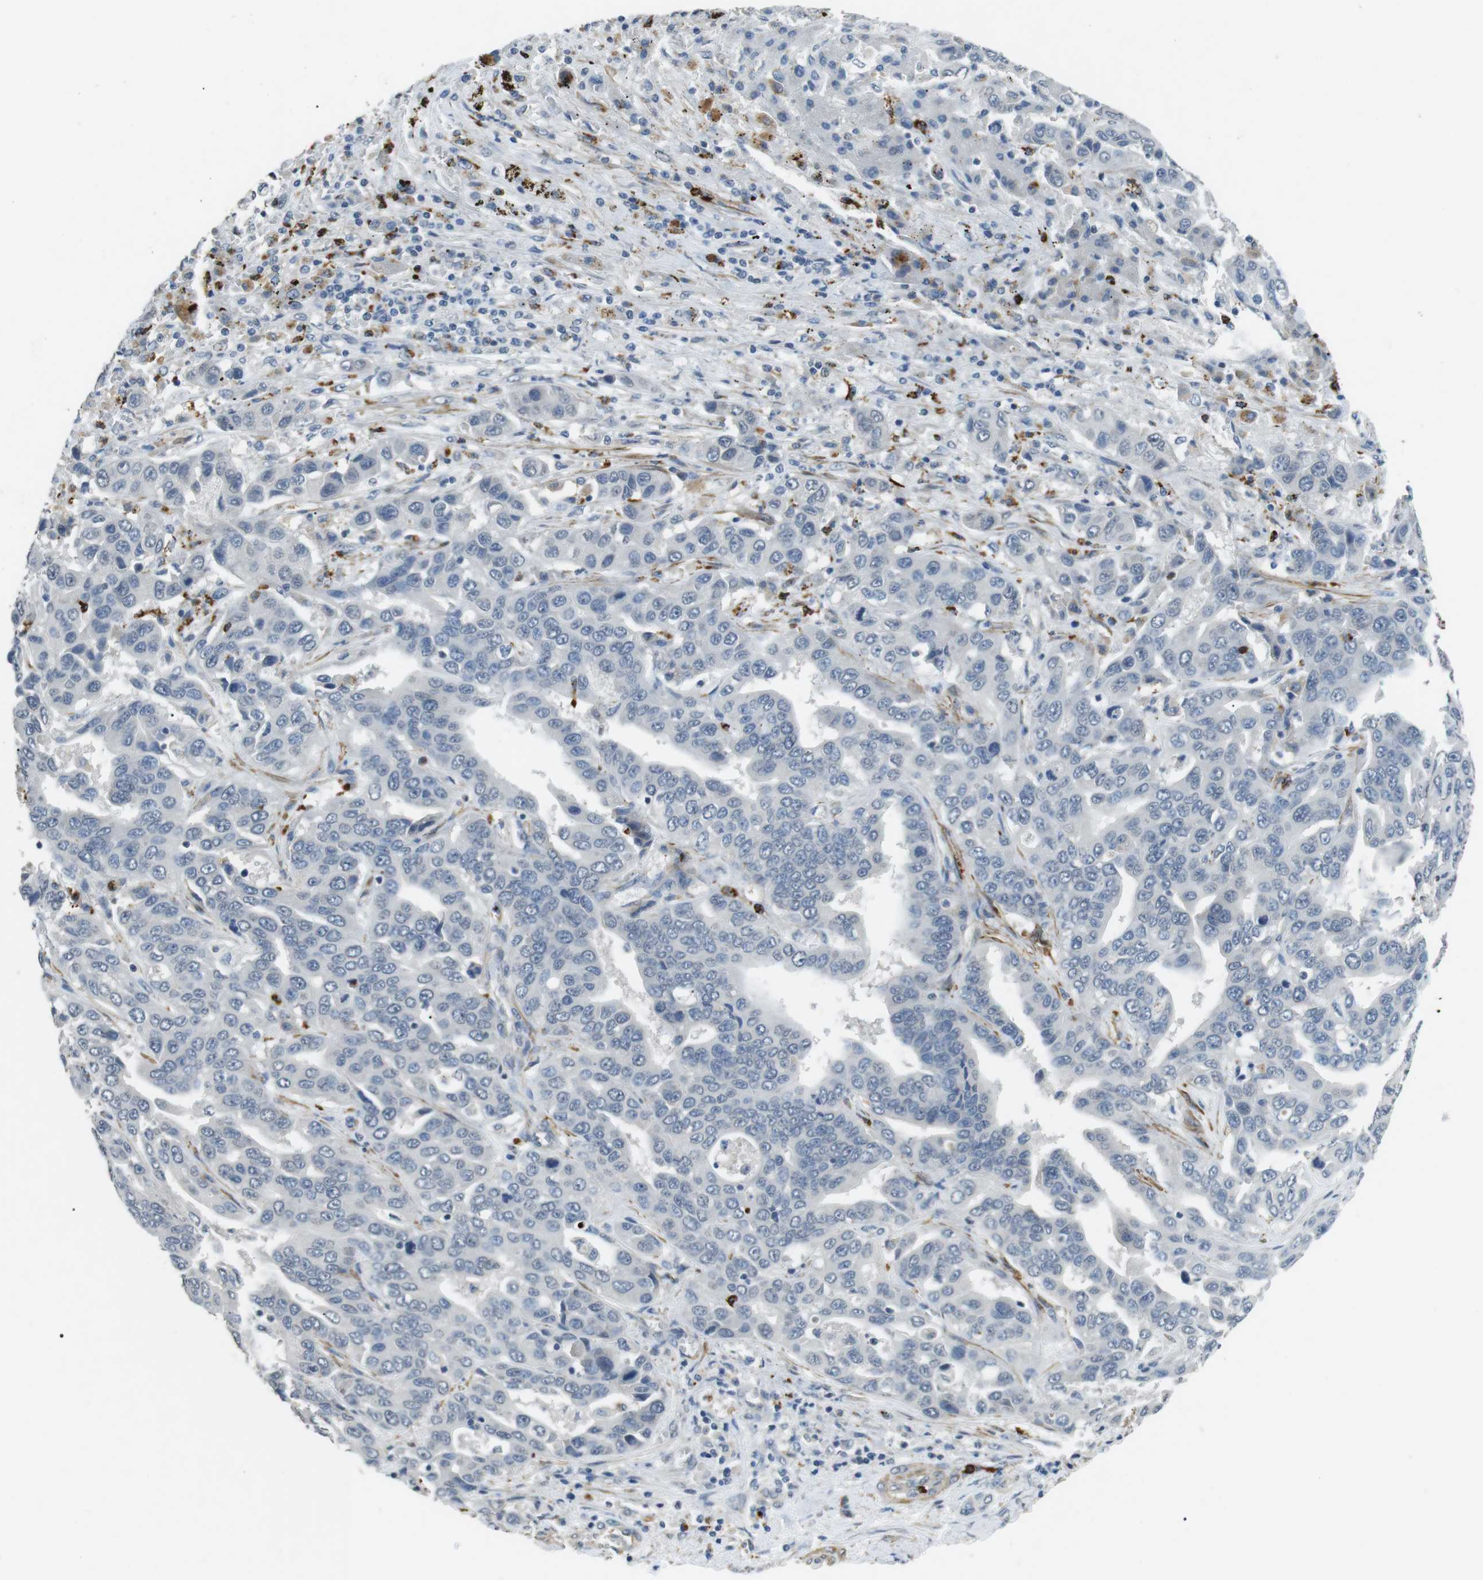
{"staining": {"intensity": "negative", "quantity": "none", "location": "none"}, "tissue": "liver cancer", "cell_type": "Tumor cells", "image_type": "cancer", "snomed": [{"axis": "morphology", "description": "Cholangiocarcinoma"}, {"axis": "topography", "description": "Liver"}], "caption": "Protein analysis of liver cancer (cholangiocarcinoma) displays no significant positivity in tumor cells.", "gene": "GZMM", "patient": {"sex": "female", "age": 52}}